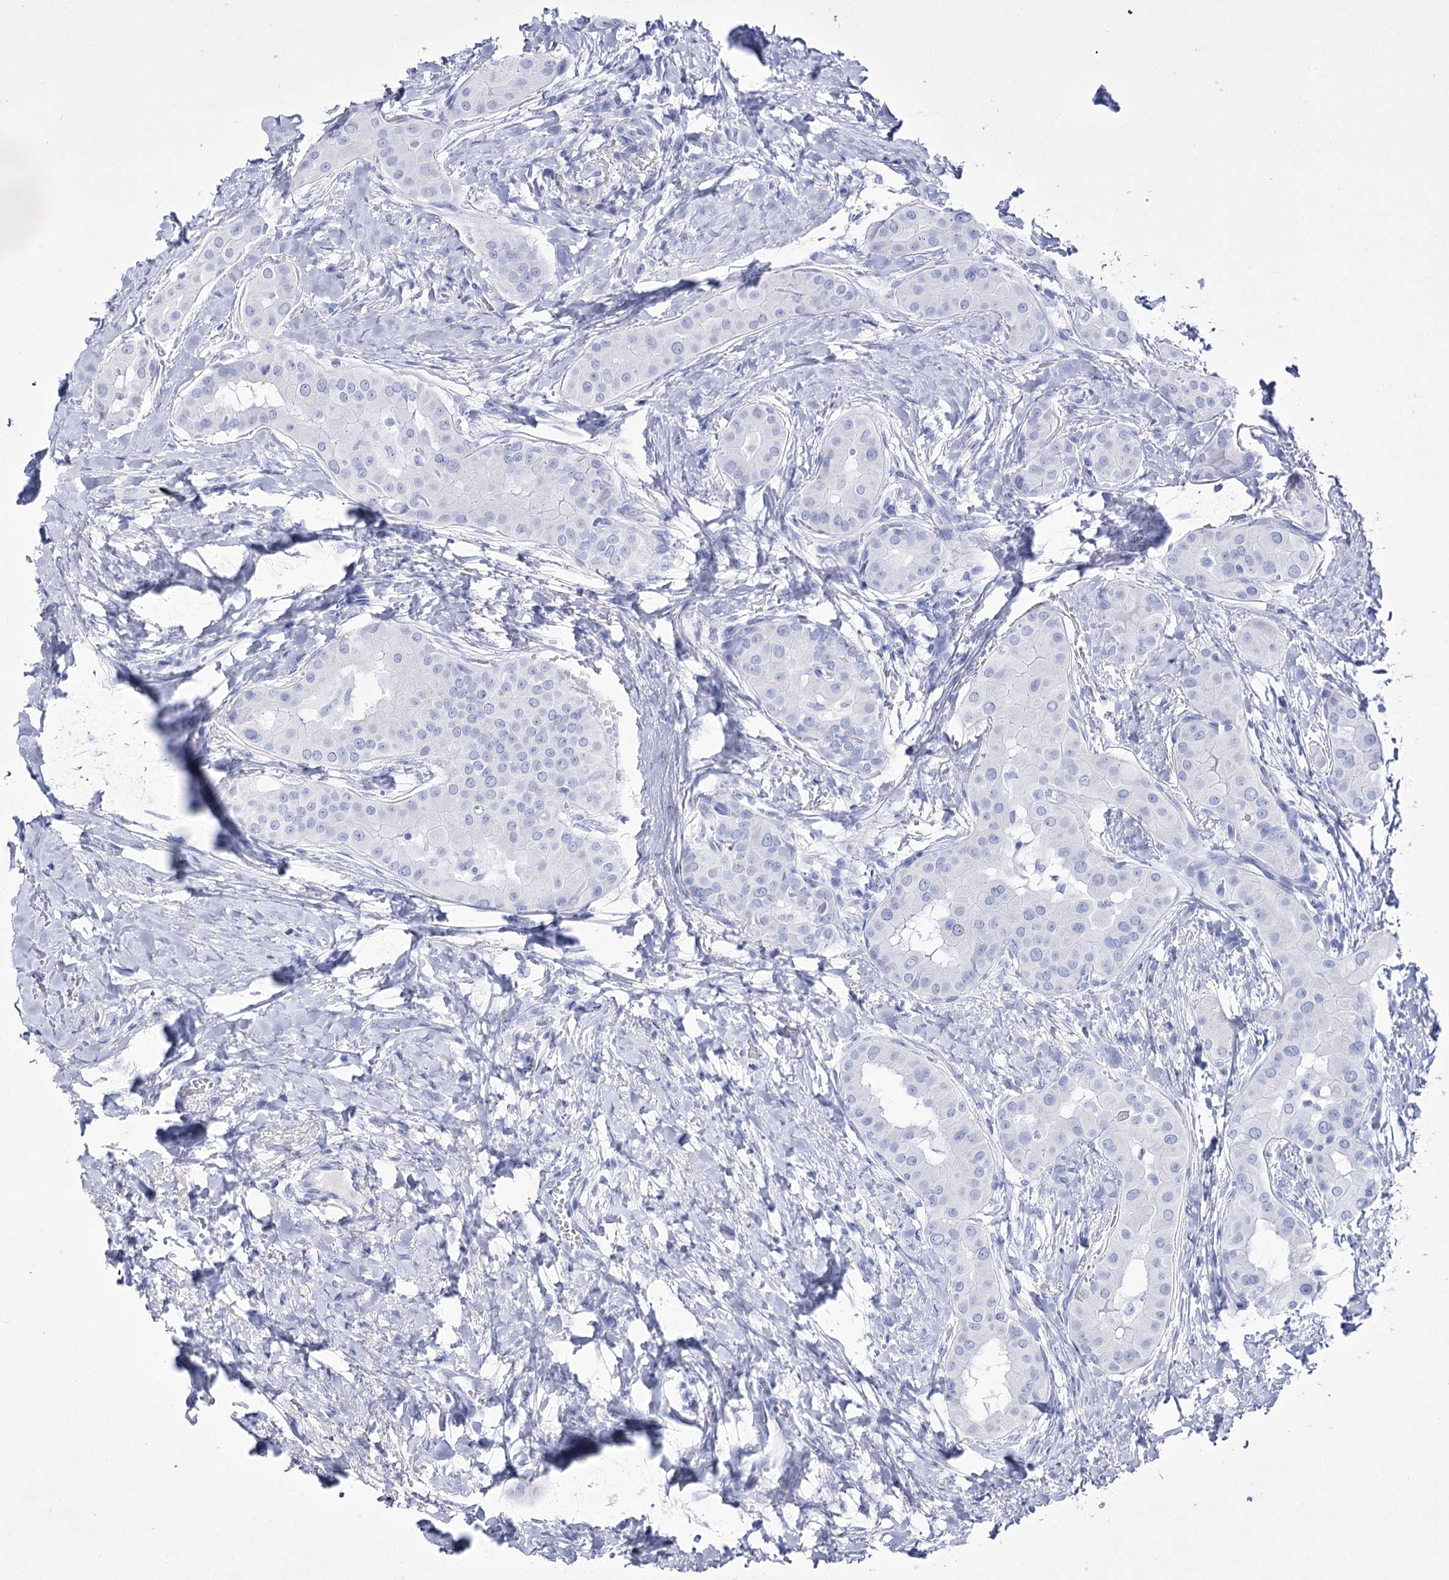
{"staining": {"intensity": "negative", "quantity": "none", "location": "none"}, "tissue": "thyroid cancer", "cell_type": "Tumor cells", "image_type": "cancer", "snomed": [{"axis": "morphology", "description": "Papillary adenocarcinoma, NOS"}, {"axis": "topography", "description": "Thyroid gland"}], "caption": "The histopathology image reveals no significant positivity in tumor cells of thyroid cancer.", "gene": "RNF186", "patient": {"sex": "male", "age": 33}}